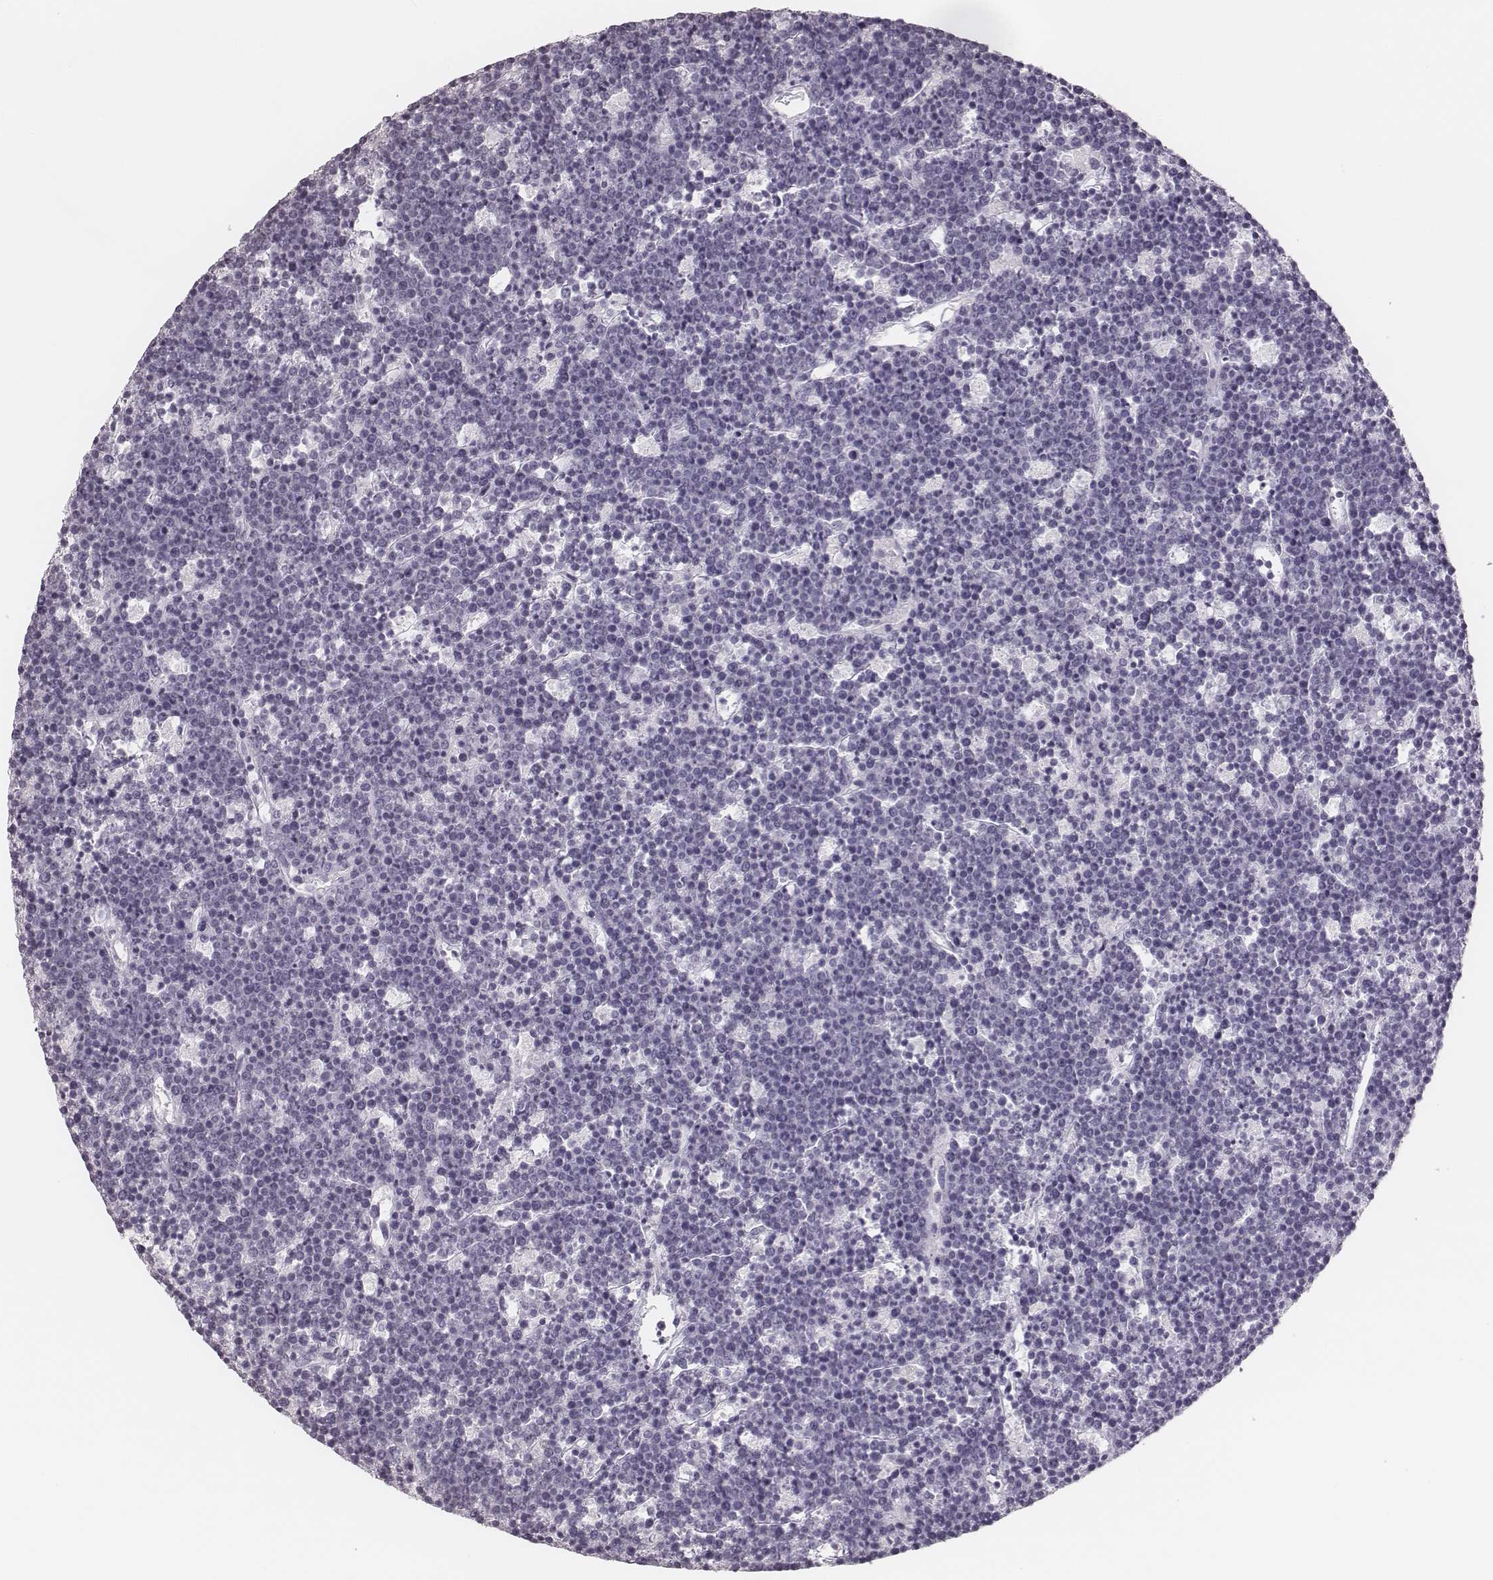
{"staining": {"intensity": "negative", "quantity": "none", "location": "none"}, "tissue": "lymphoma", "cell_type": "Tumor cells", "image_type": "cancer", "snomed": [{"axis": "morphology", "description": "Malignant lymphoma, non-Hodgkin's type, High grade"}, {"axis": "topography", "description": "Ovary"}], "caption": "Lymphoma was stained to show a protein in brown. There is no significant staining in tumor cells. (DAB immunohistochemistry (IHC), high magnification).", "gene": "MSX1", "patient": {"sex": "female", "age": 56}}